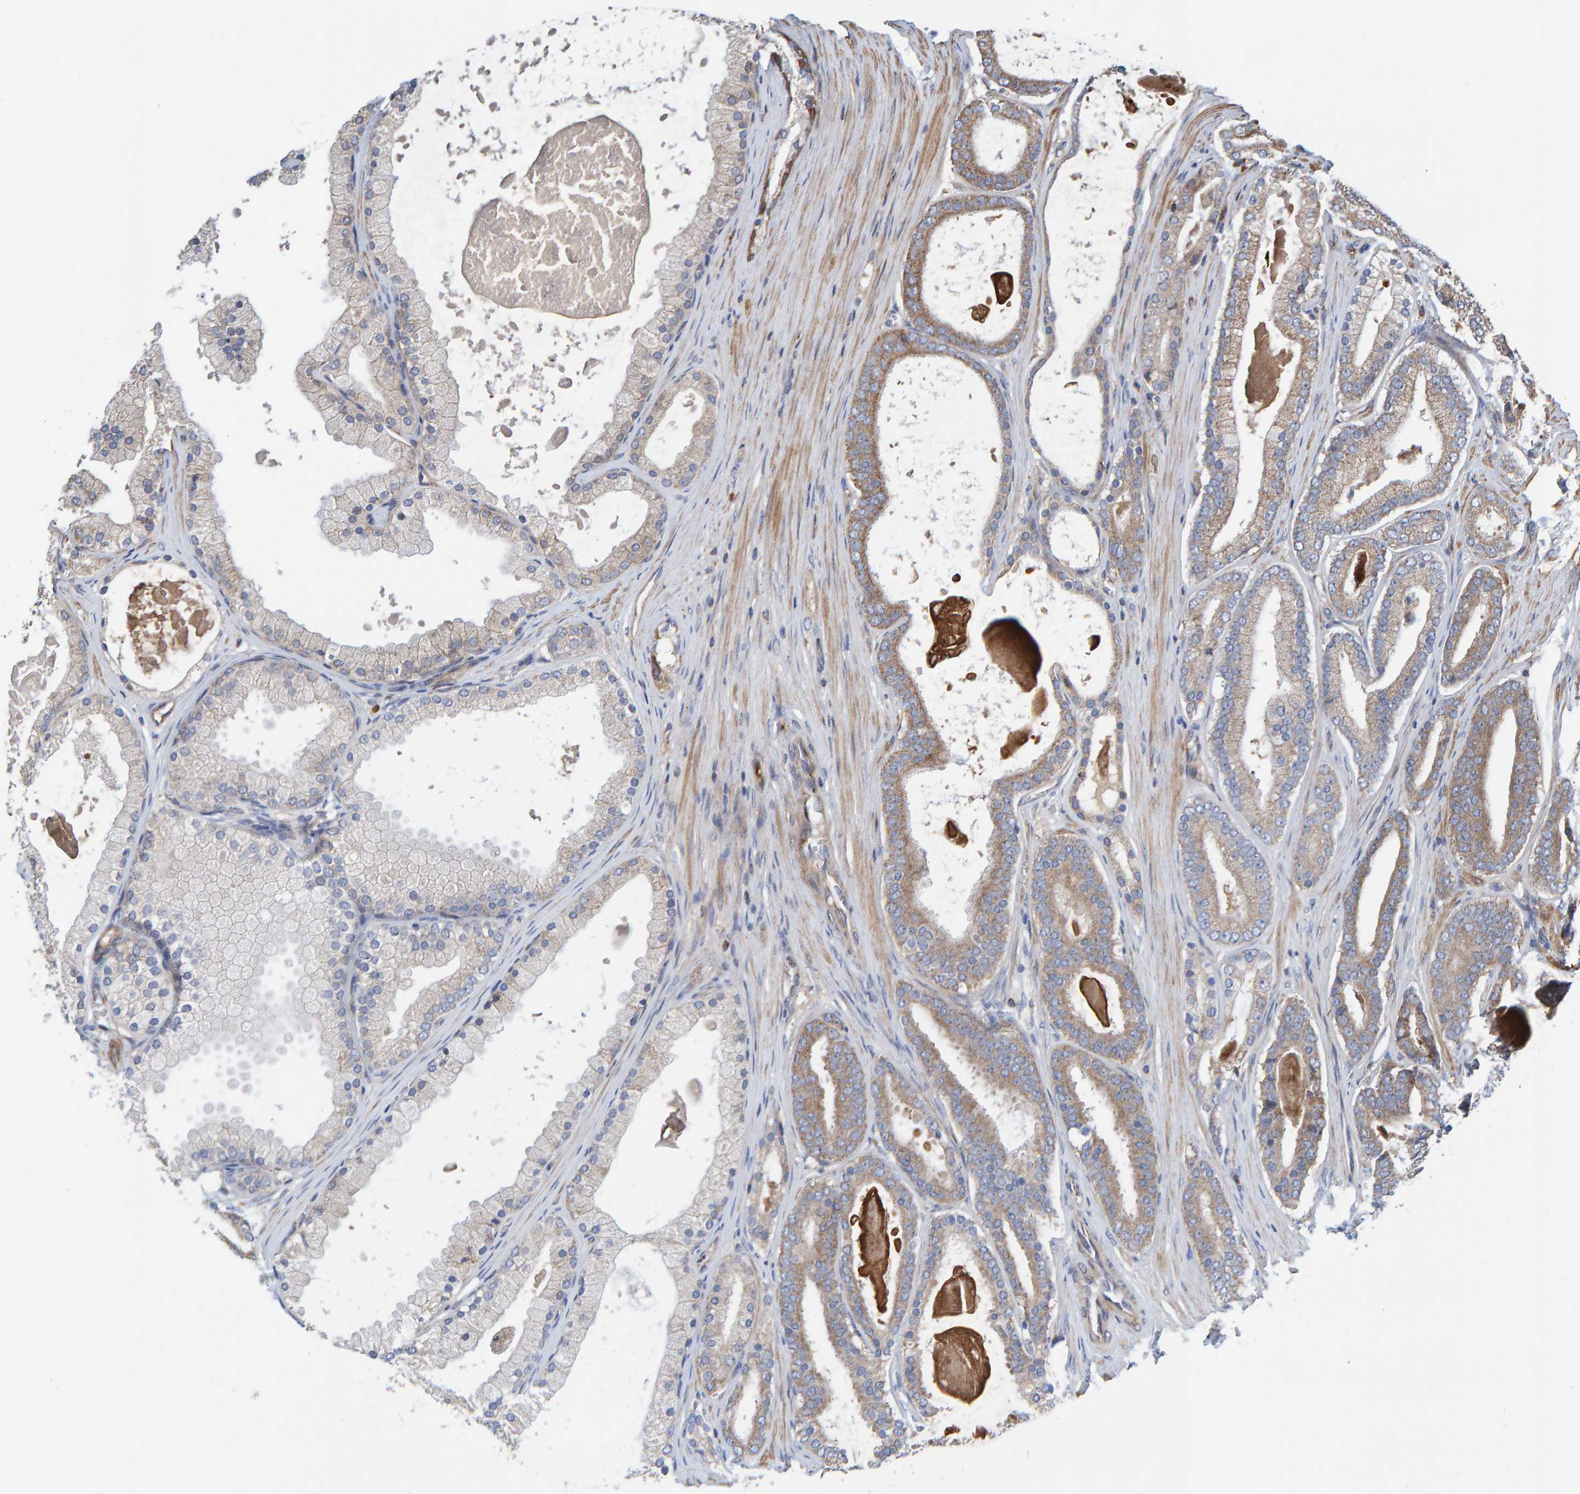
{"staining": {"intensity": "weak", "quantity": "25%-75%", "location": "cytoplasmic/membranous"}, "tissue": "prostate cancer", "cell_type": "Tumor cells", "image_type": "cancer", "snomed": [{"axis": "morphology", "description": "Adenocarcinoma, High grade"}, {"axis": "topography", "description": "Prostate"}], "caption": "Prostate cancer stained with a brown dye displays weak cytoplasmic/membranous positive expression in about 25%-75% of tumor cells.", "gene": "KIAA0753", "patient": {"sex": "male", "age": 60}}